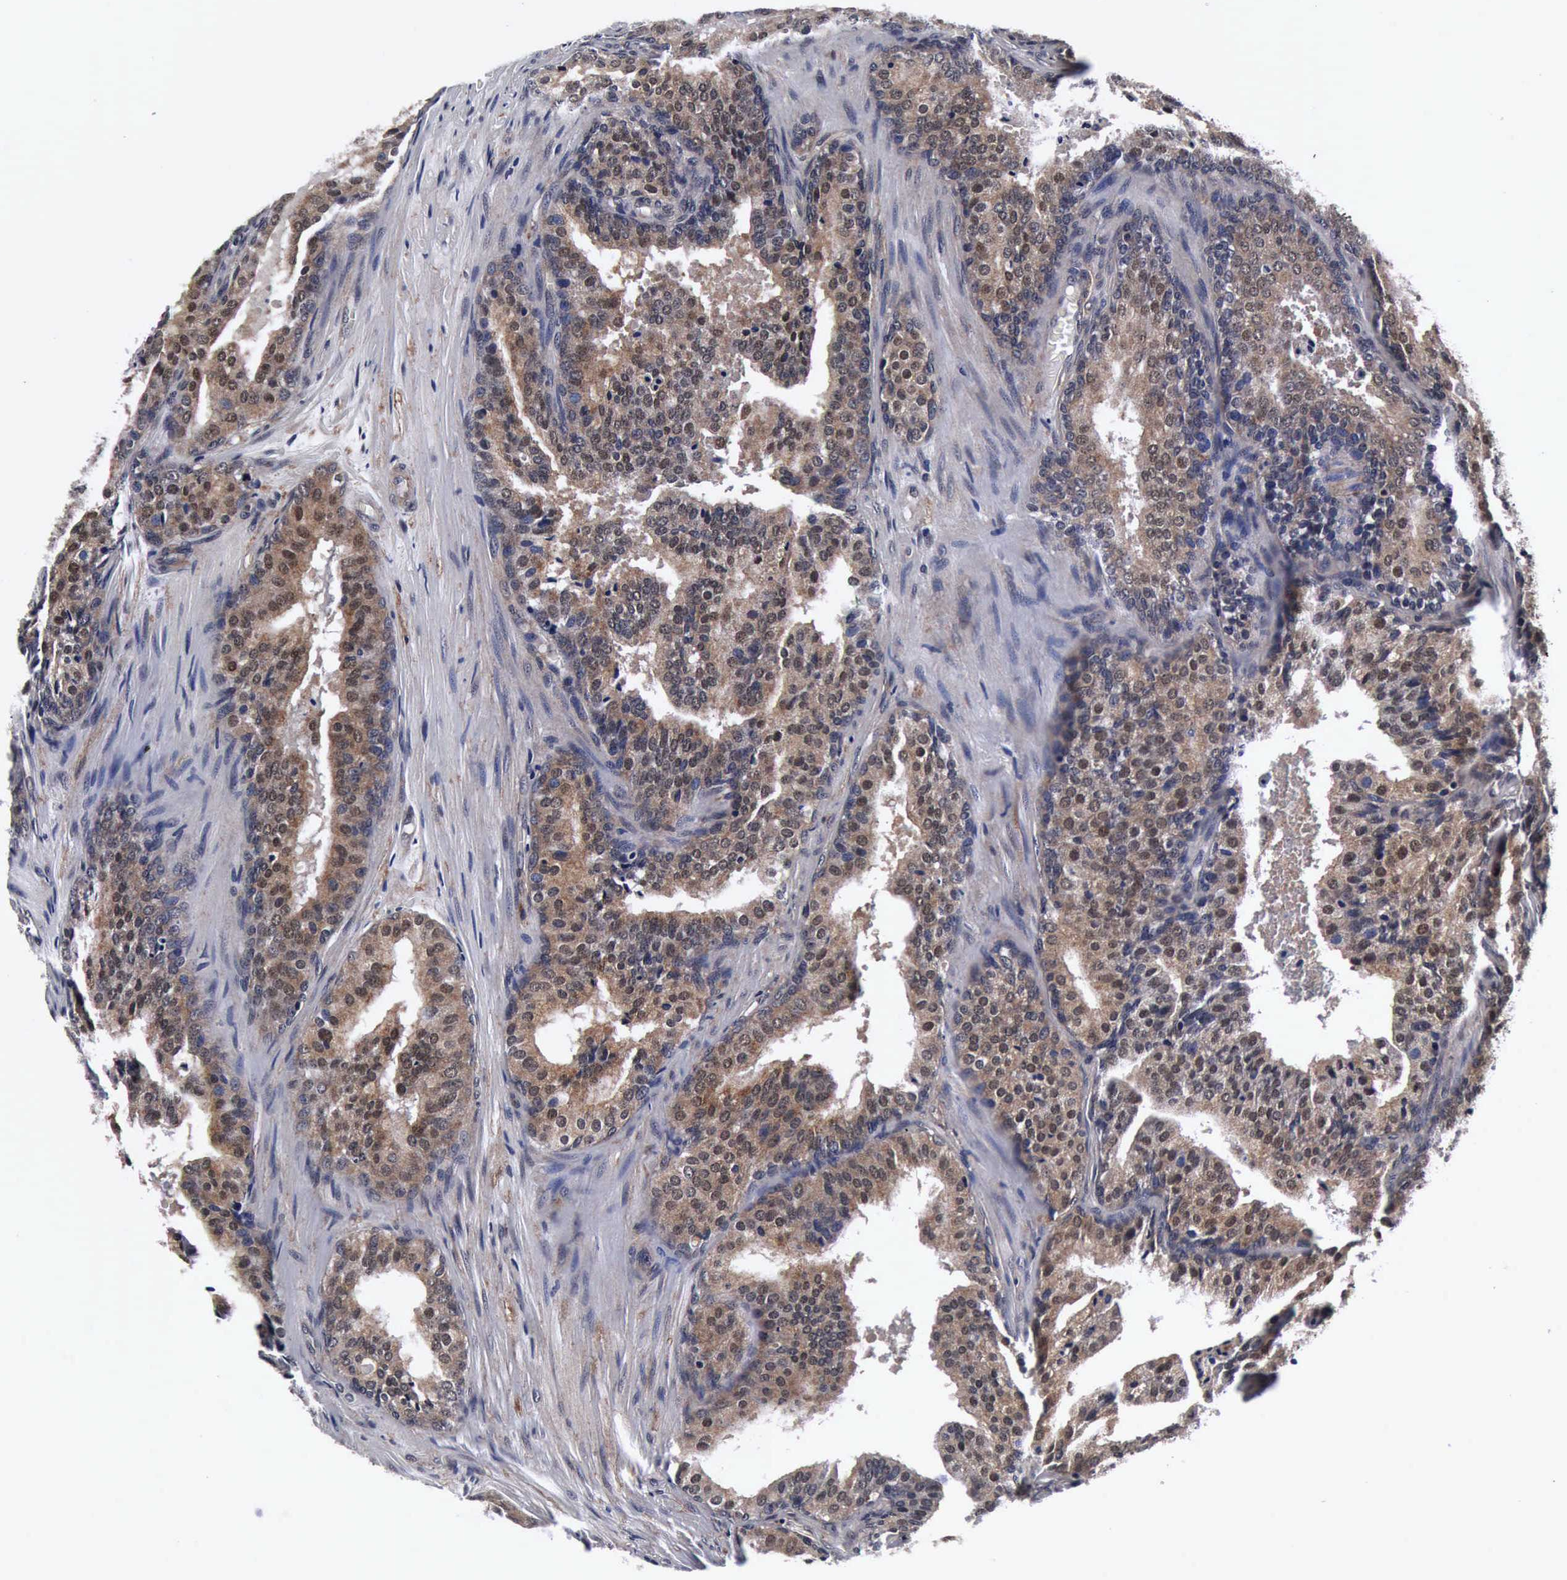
{"staining": {"intensity": "moderate", "quantity": ">75%", "location": "cytoplasmic/membranous,nuclear"}, "tissue": "prostate cancer", "cell_type": "Tumor cells", "image_type": "cancer", "snomed": [{"axis": "morphology", "description": "Adenocarcinoma, Low grade"}, {"axis": "topography", "description": "Prostate"}], "caption": "The immunohistochemical stain highlights moderate cytoplasmic/membranous and nuclear staining in tumor cells of prostate cancer (low-grade adenocarcinoma) tissue.", "gene": "UBC", "patient": {"sex": "male", "age": 69}}